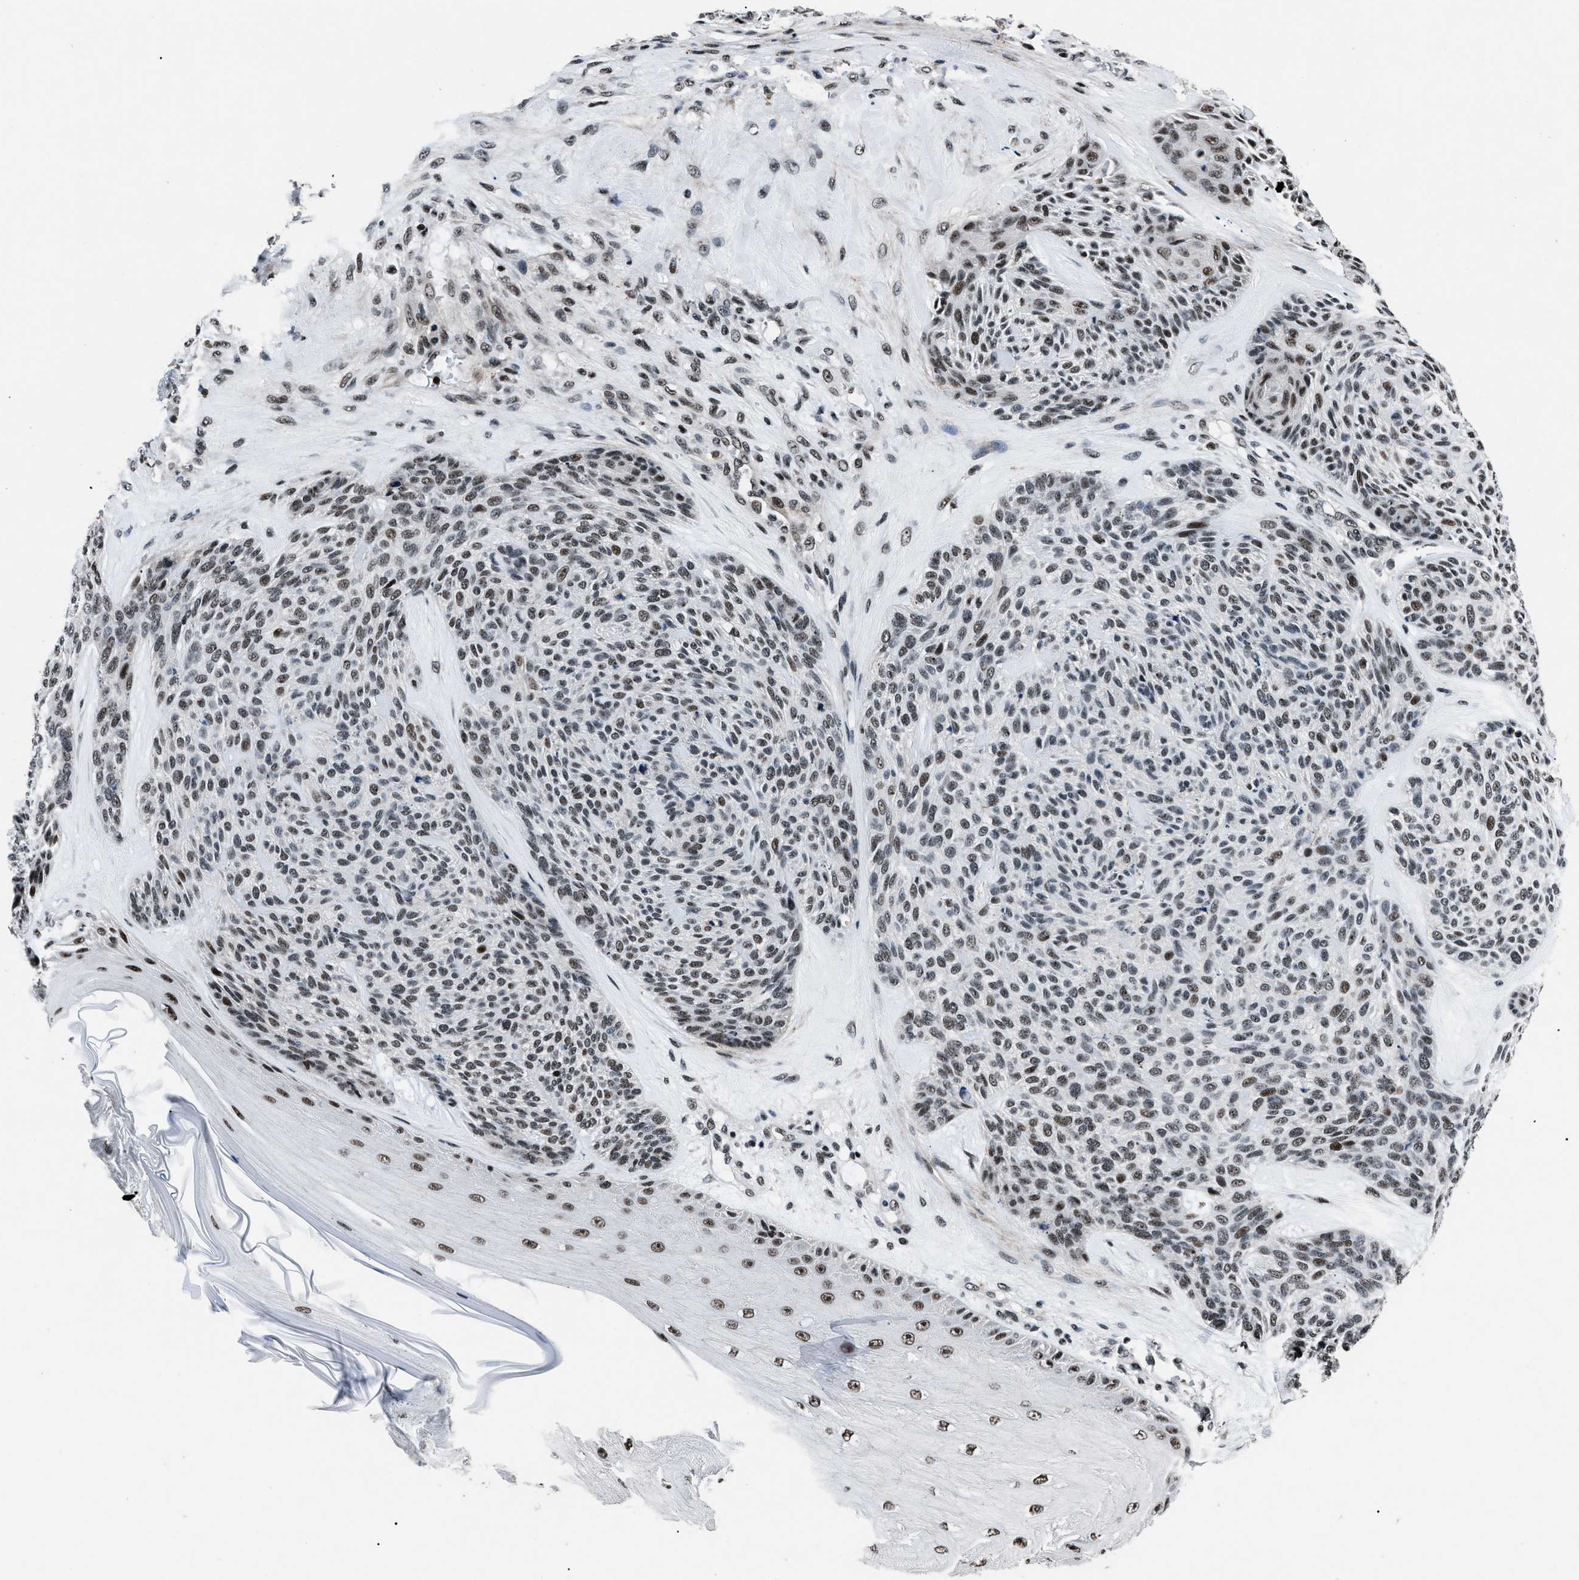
{"staining": {"intensity": "strong", "quantity": ">75%", "location": "nuclear"}, "tissue": "skin cancer", "cell_type": "Tumor cells", "image_type": "cancer", "snomed": [{"axis": "morphology", "description": "Basal cell carcinoma"}, {"axis": "topography", "description": "Skin"}], "caption": "Immunohistochemistry (IHC) micrograph of basal cell carcinoma (skin) stained for a protein (brown), which demonstrates high levels of strong nuclear expression in approximately >75% of tumor cells.", "gene": "SMARCB1", "patient": {"sex": "male", "age": 55}}